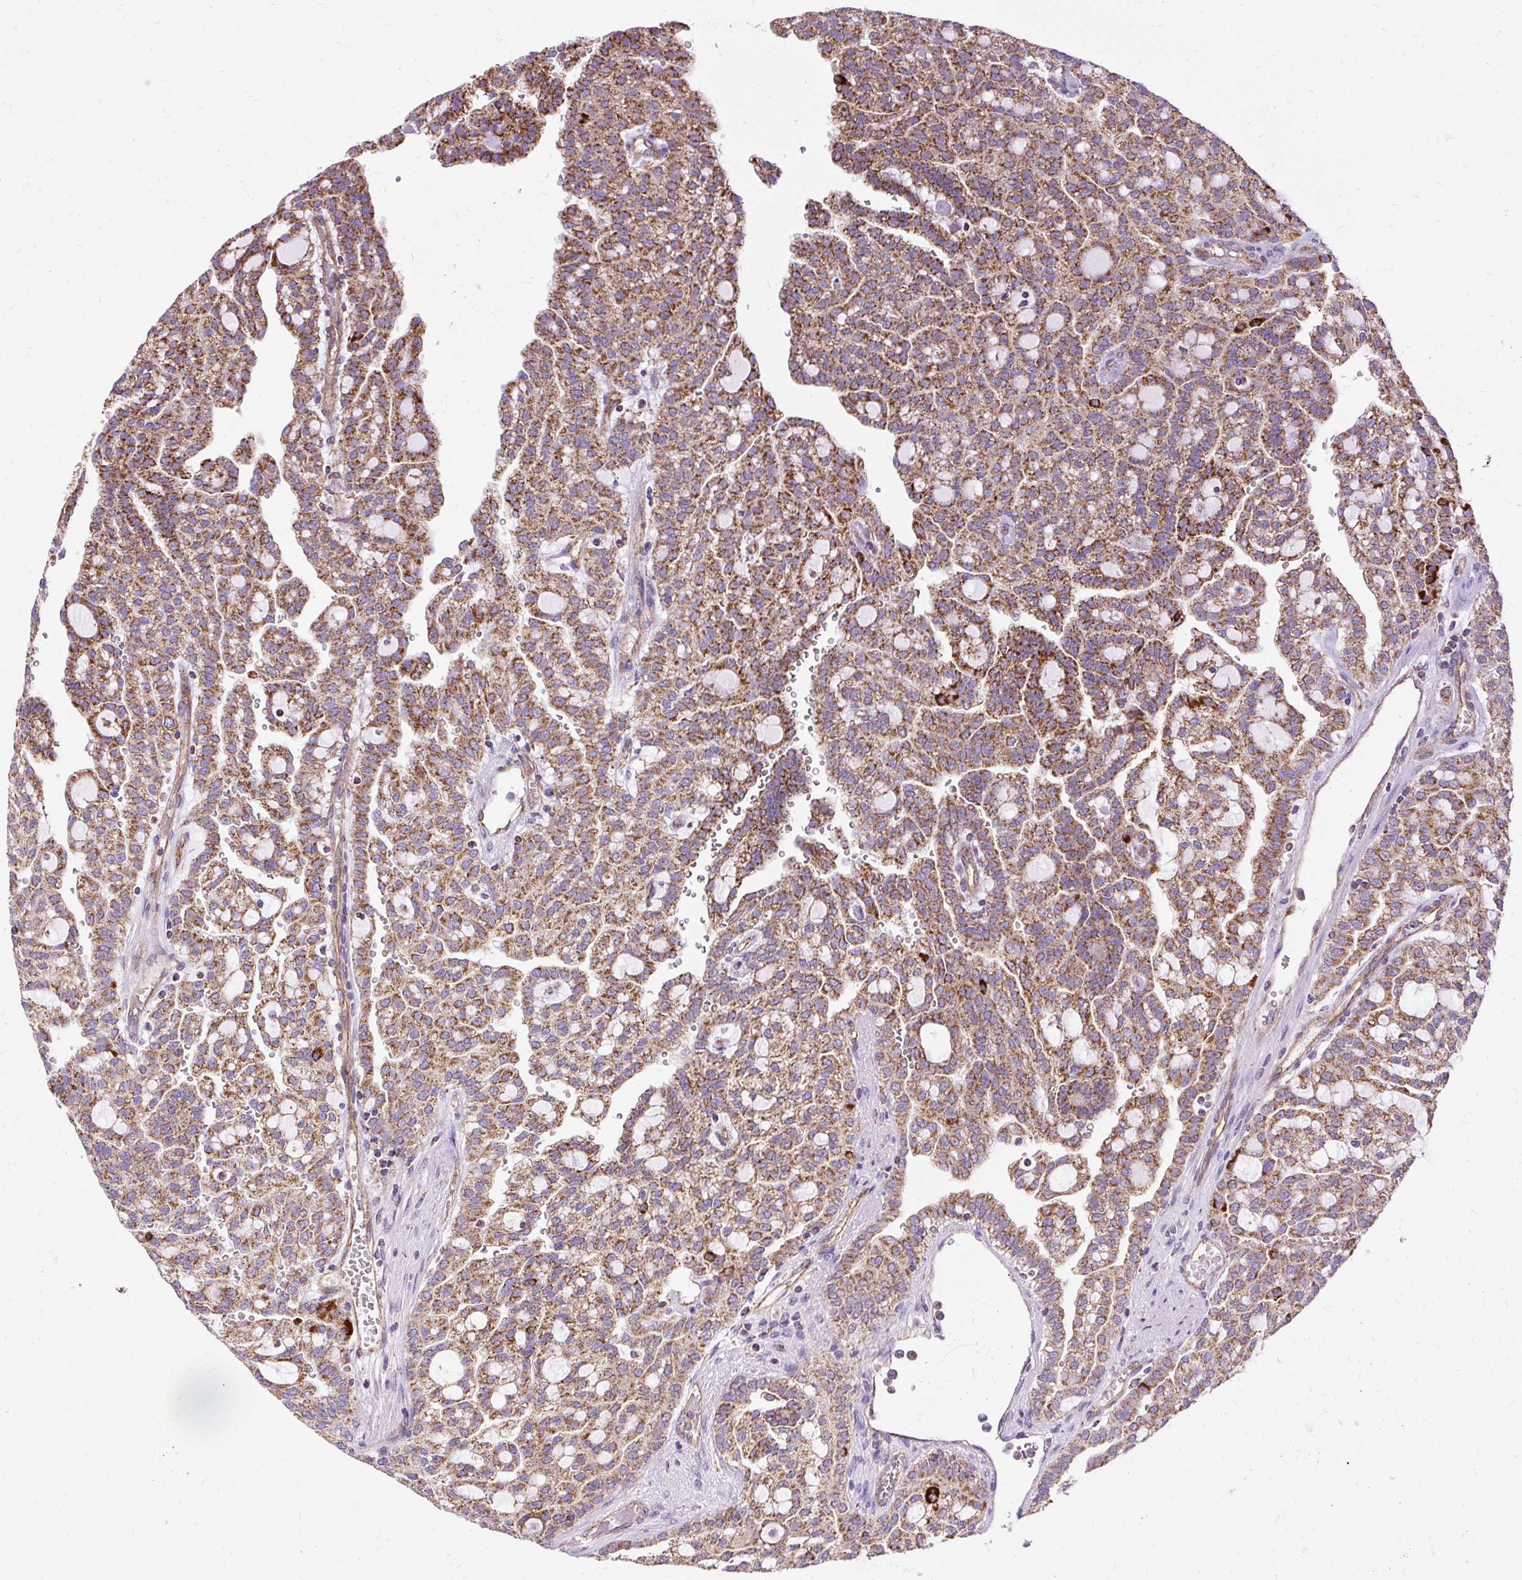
{"staining": {"intensity": "moderate", "quantity": ">75%", "location": "cytoplasmic/membranous"}, "tissue": "renal cancer", "cell_type": "Tumor cells", "image_type": "cancer", "snomed": [{"axis": "morphology", "description": "Adenocarcinoma, NOS"}, {"axis": "topography", "description": "Kidney"}], "caption": "There is medium levels of moderate cytoplasmic/membranous staining in tumor cells of adenocarcinoma (renal), as demonstrated by immunohistochemical staining (brown color).", "gene": "CEP290", "patient": {"sex": "male", "age": 63}}